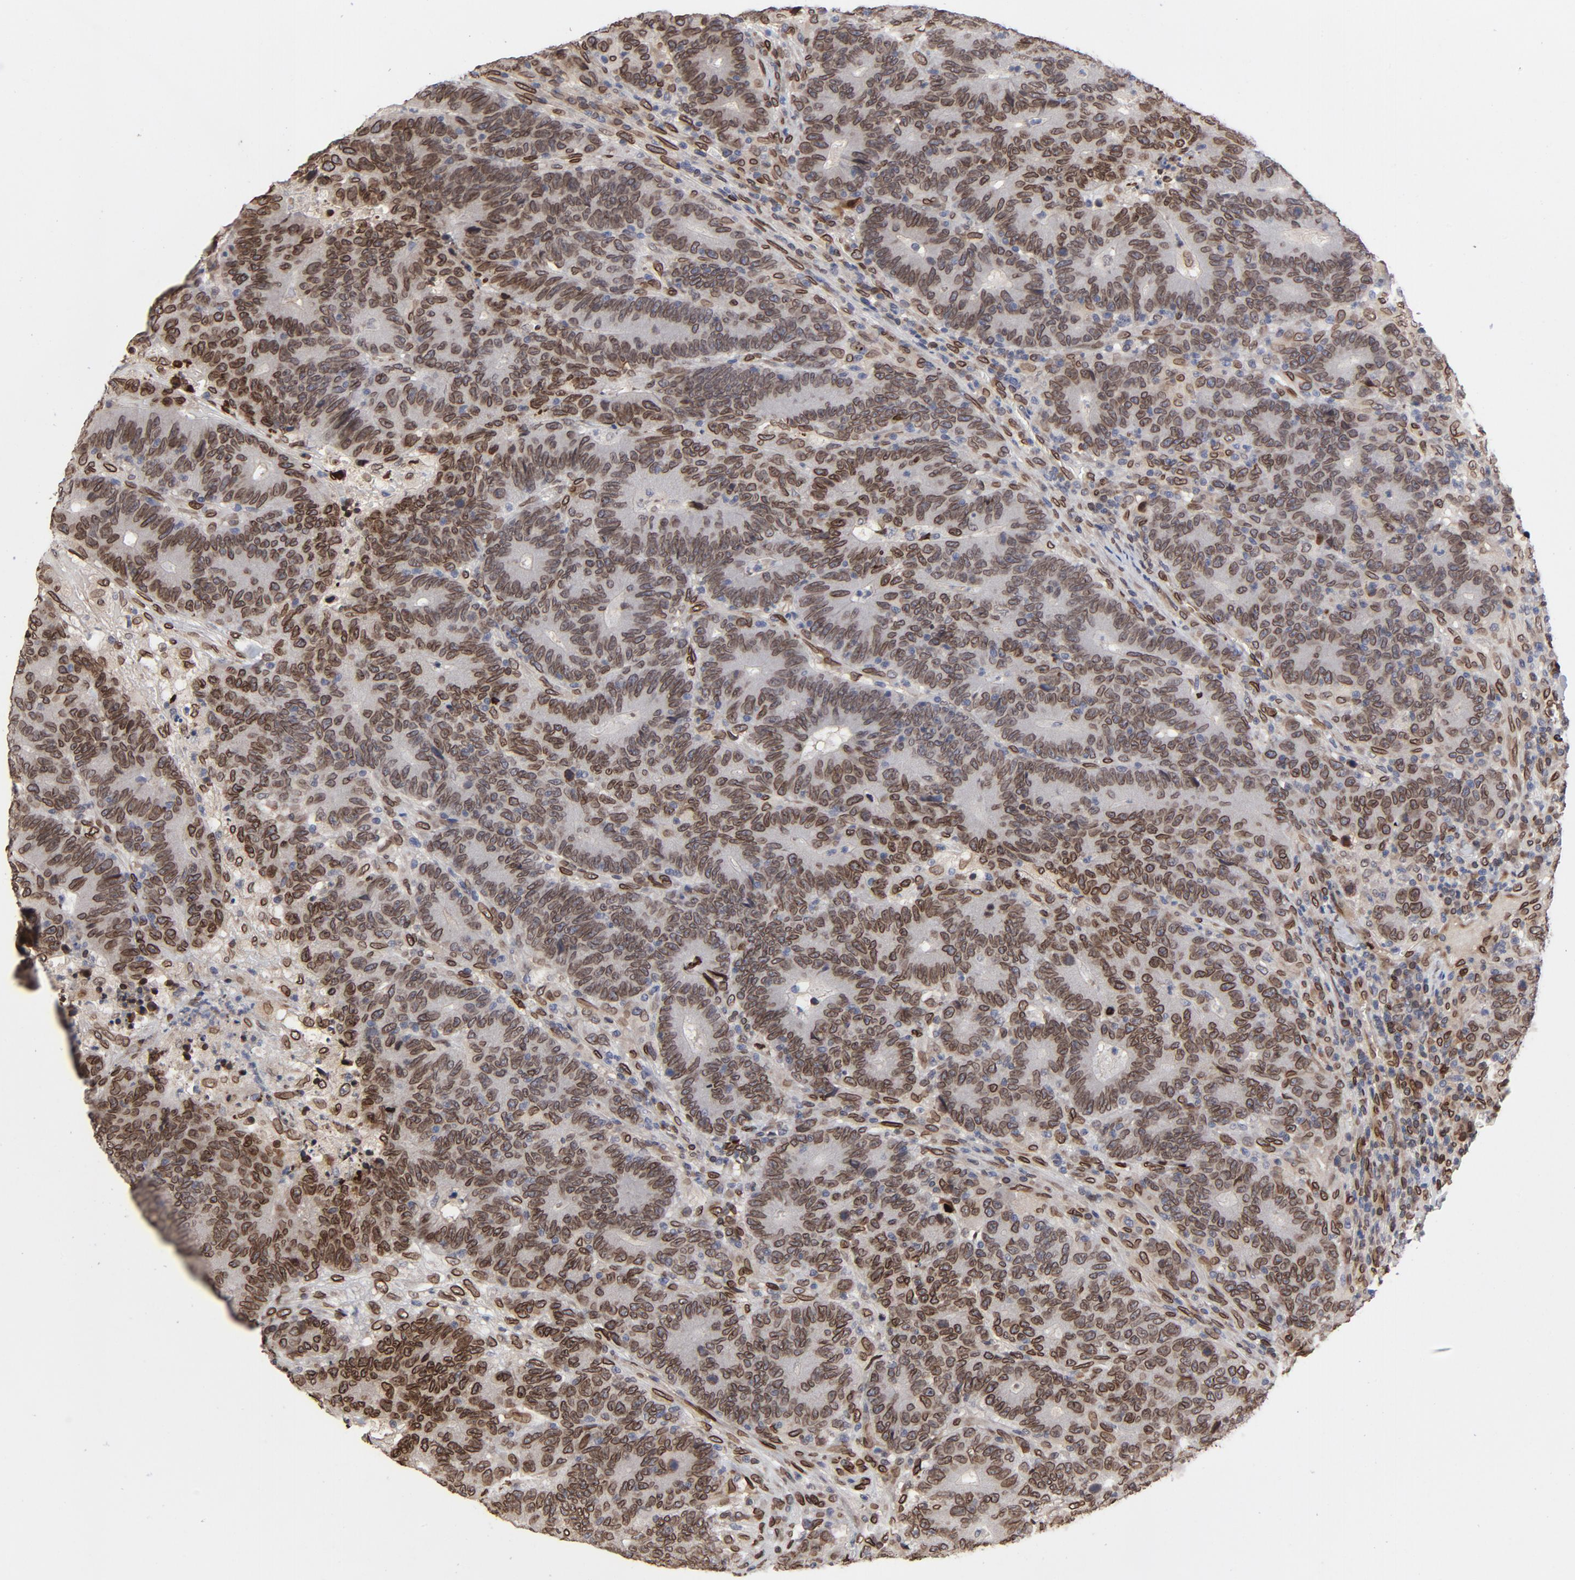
{"staining": {"intensity": "moderate", "quantity": ">75%", "location": "cytoplasmic/membranous,nuclear"}, "tissue": "colorectal cancer", "cell_type": "Tumor cells", "image_type": "cancer", "snomed": [{"axis": "morphology", "description": "Normal tissue, NOS"}, {"axis": "morphology", "description": "Adenocarcinoma, NOS"}, {"axis": "topography", "description": "Colon"}], "caption": "Tumor cells display moderate cytoplasmic/membranous and nuclear positivity in about >75% of cells in colorectal cancer. The staining was performed using DAB, with brown indicating positive protein expression. Nuclei are stained blue with hematoxylin.", "gene": "LMNA", "patient": {"sex": "female", "age": 75}}